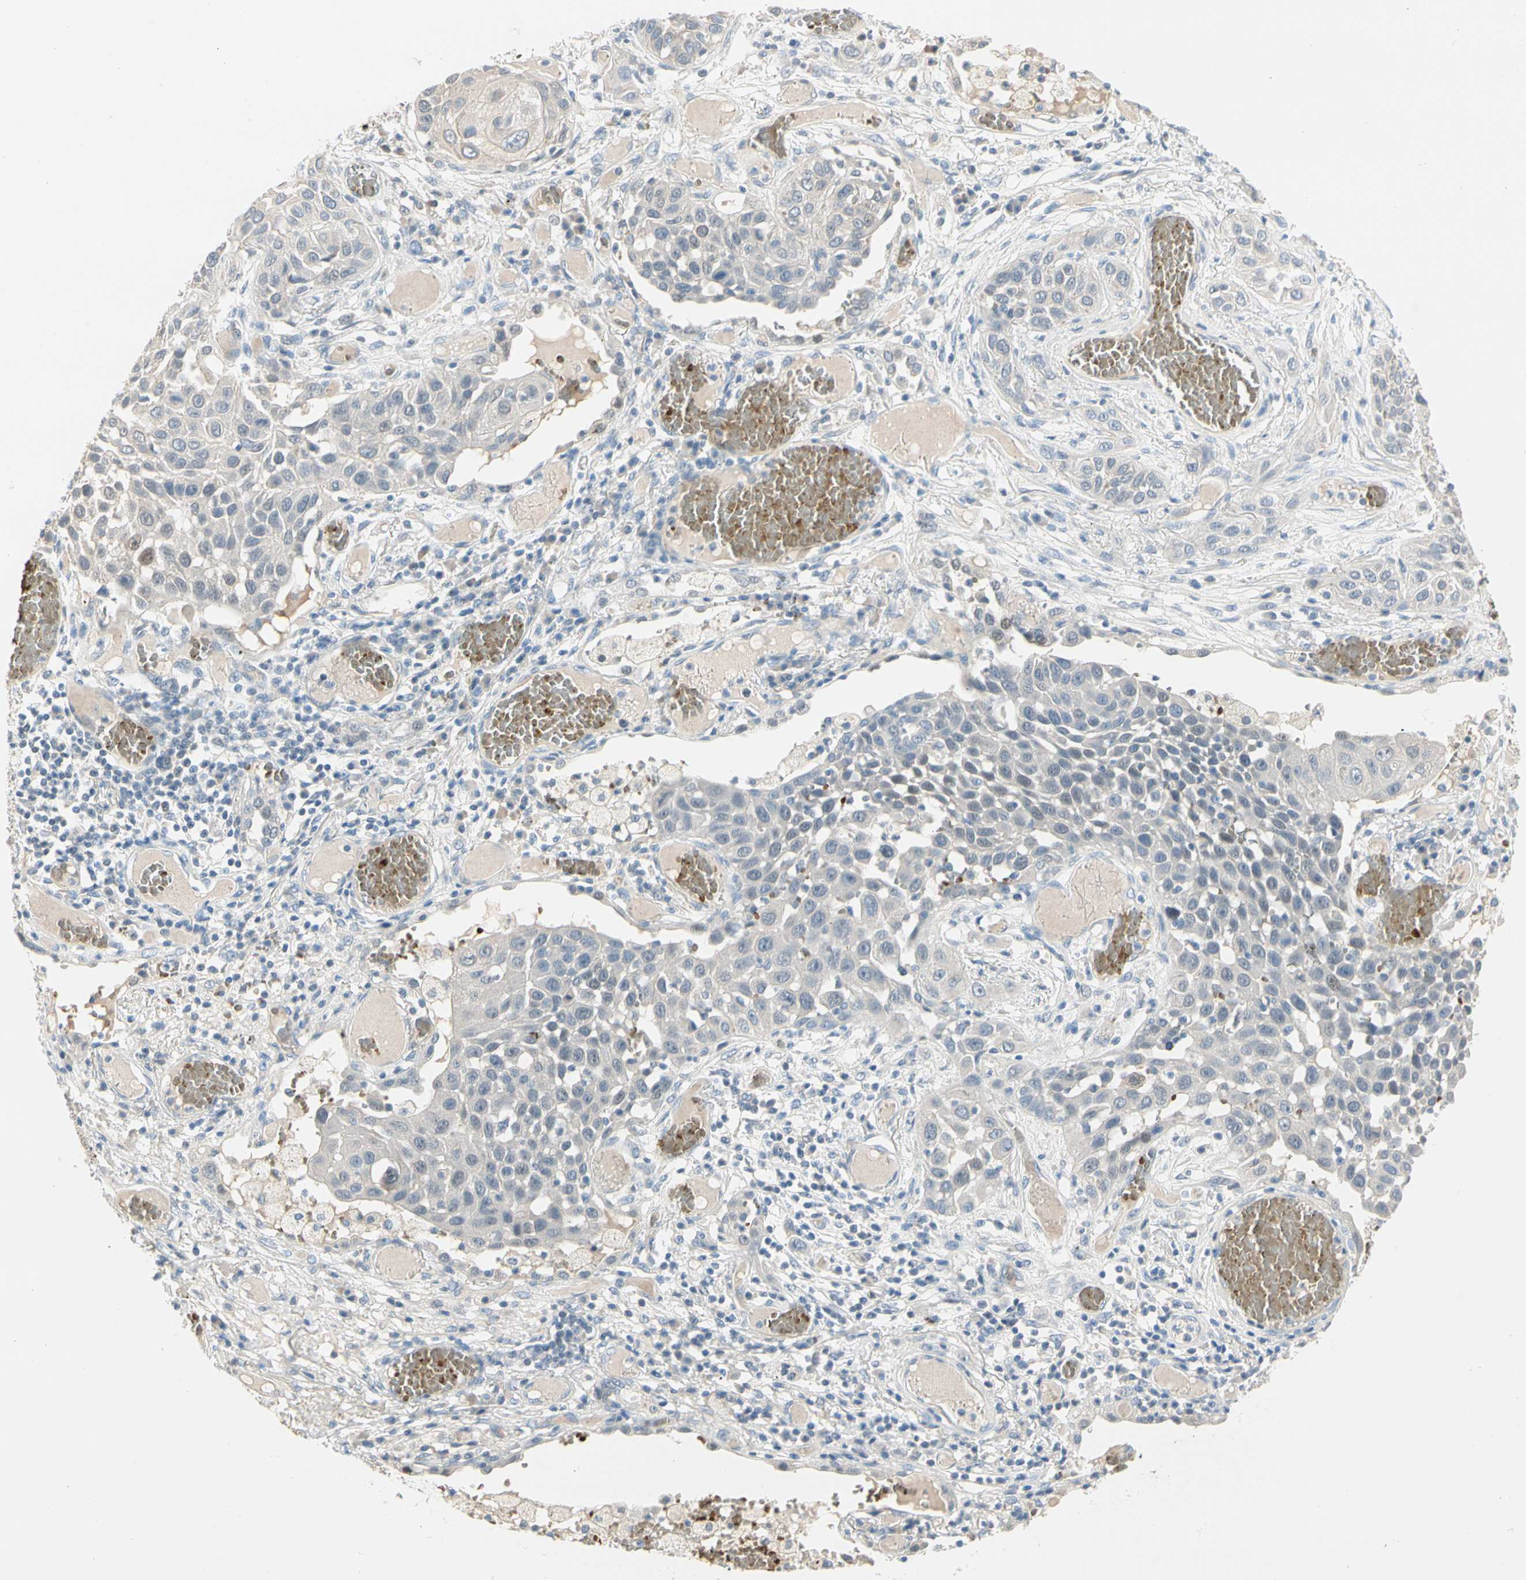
{"staining": {"intensity": "negative", "quantity": "none", "location": "none"}, "tissue": "lung cancer", "cell_type": "Tumor cells", "image_type": "cancer", "snomed": [{"axis": "morphology", "description": "Squamous cell carcinoma, NOS"}, {"axis": "topography", "description": "Lung"}], "caption": "Immunohistochemical staining of human squamous cell carcinoma (lung) reveals no significant positivity in tumor cells.", "gene": "CA1", "patient": {"sex": "male", "age": 71}}